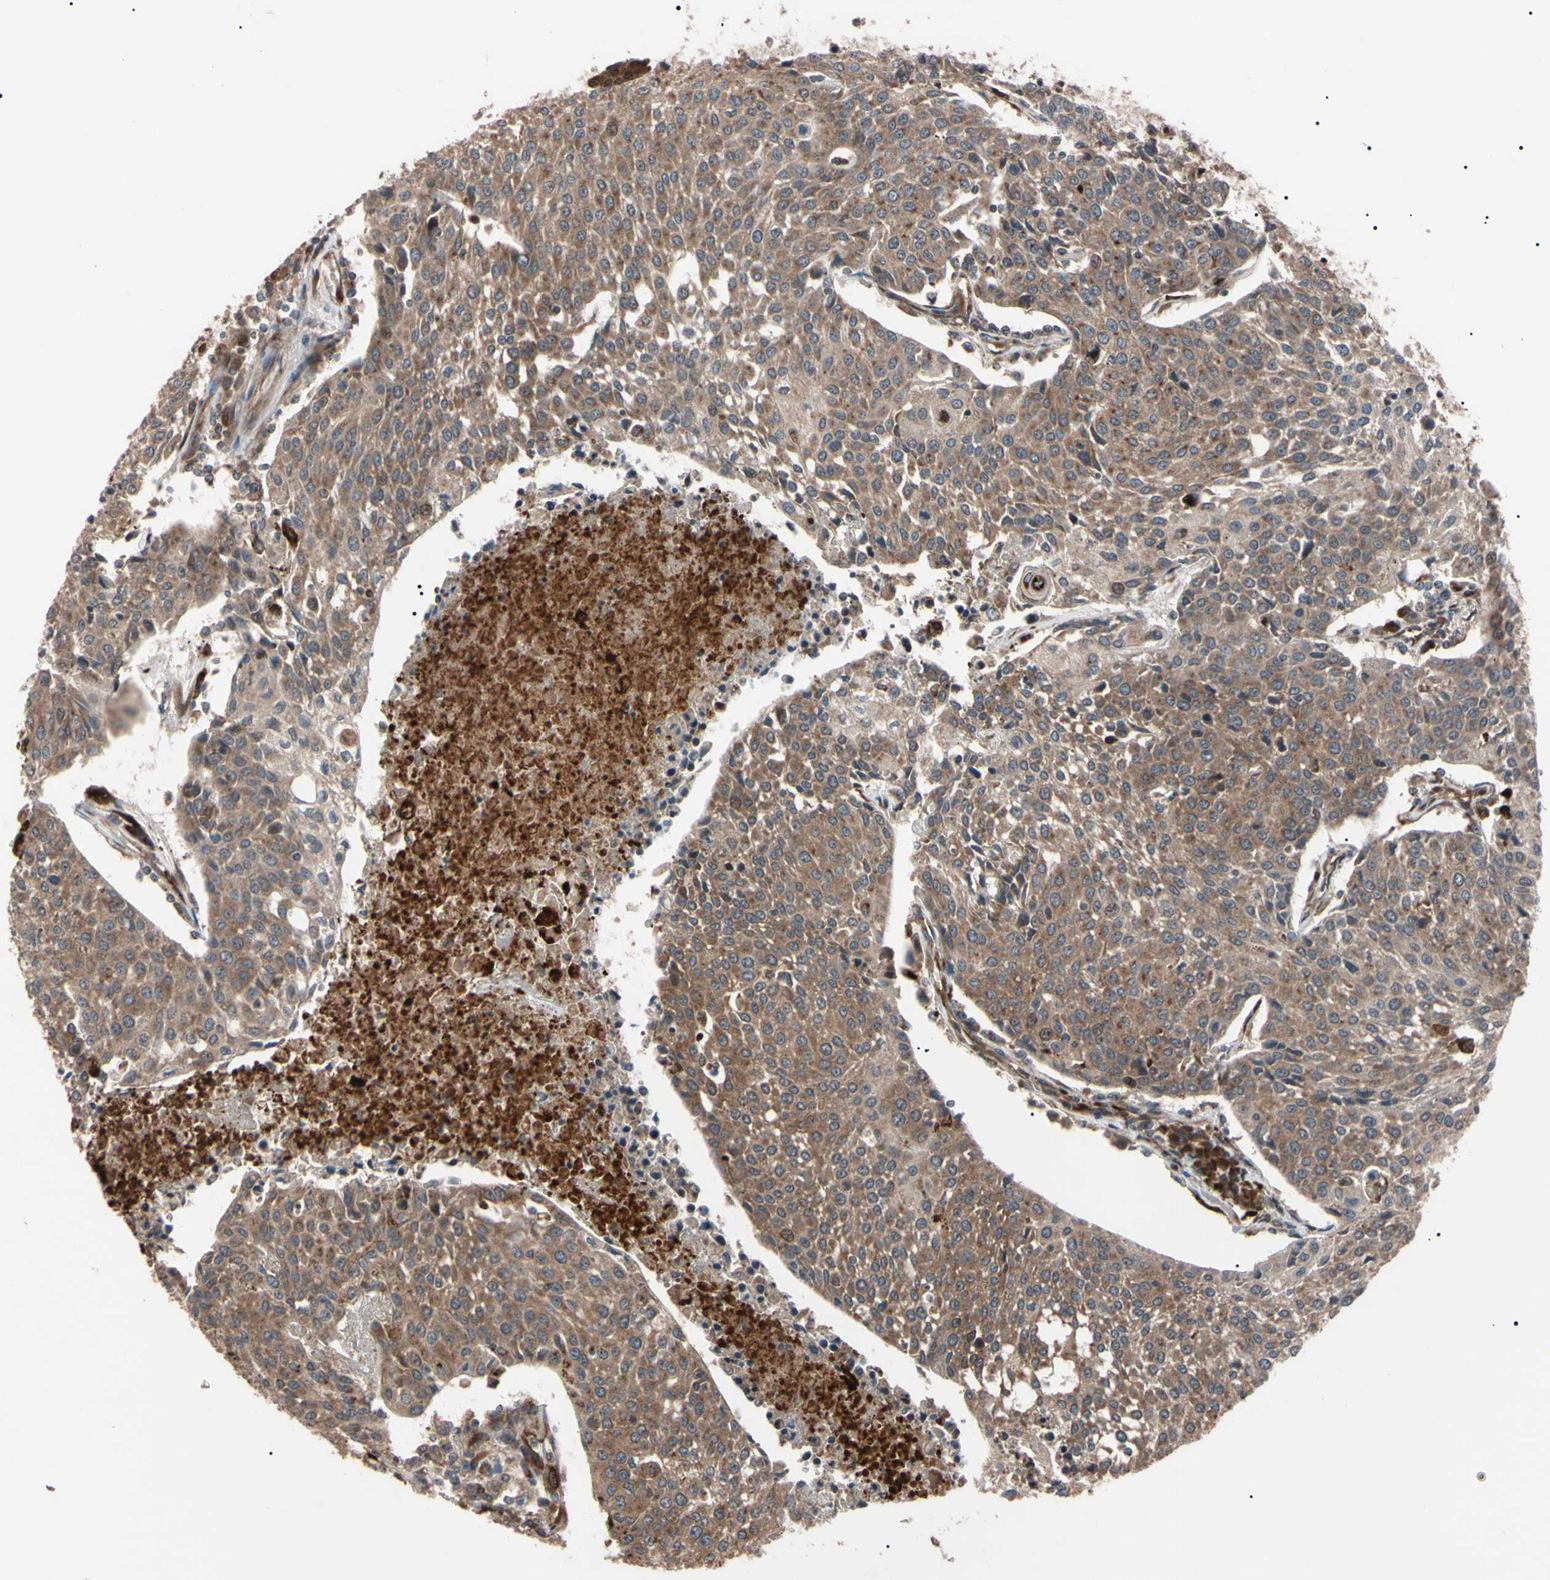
{"staining": {"intensity": "moderate", "quantity": ">75%", "location": "cytoplasmic/membranous"}, "tissue": "urothelial cancer", "cell_type": "Tumor cells", "image_type": "cancer", "snomed": [{"axis": "morphology", "description": "Urothelial carcinoma, High grade"}, {"axis": "topography", "description": "Urinary bladder"}], "caption": "Immunohistochemistry (IHC) of urothelial cancer exhibits medium levels of moderate cytoplasmic/membranous expression in approximately >75% of tumor cells.", "gene": "GUCY1B1", "patient": {"sex": "female", "age": 85}}